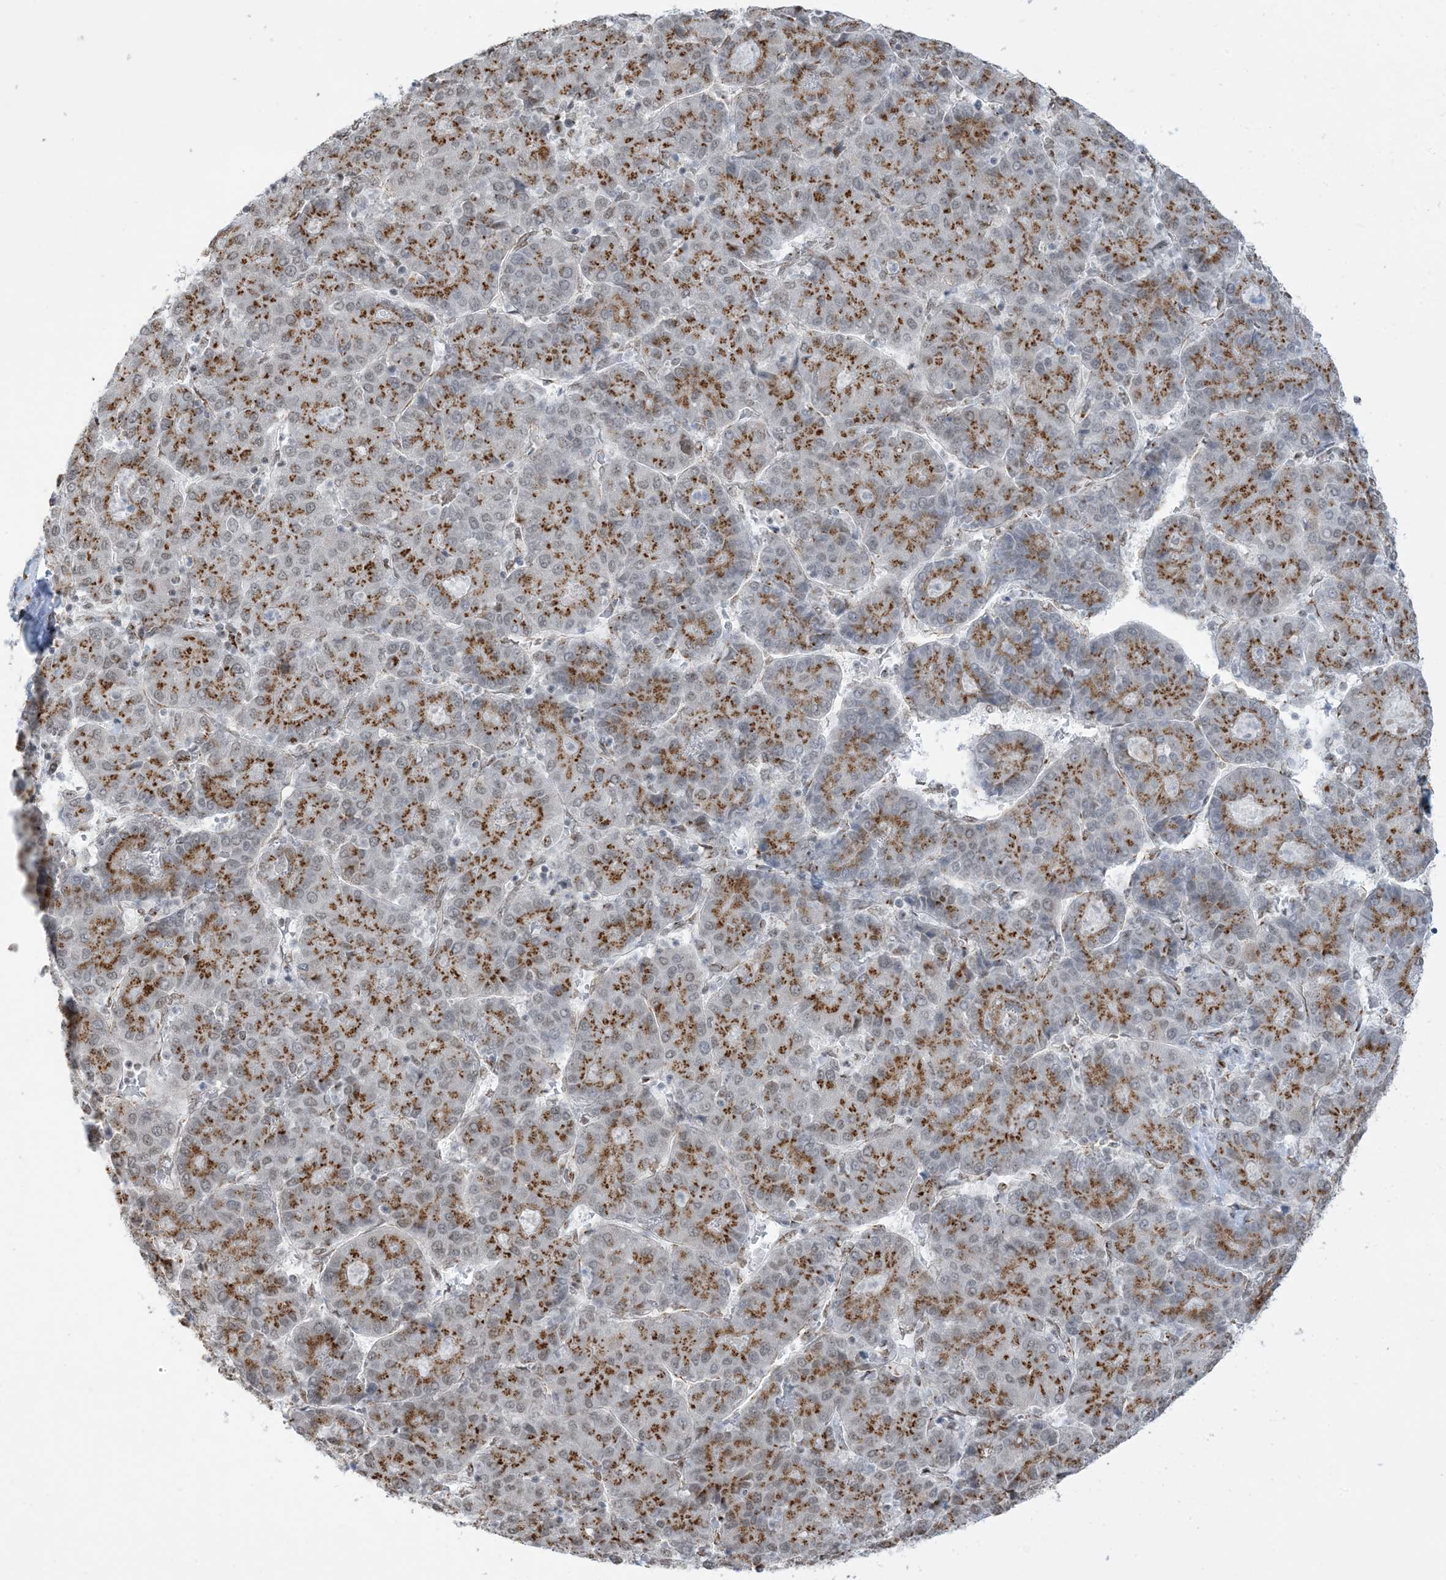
{"staining": {"intensity": "moderate", "quantity": ">75%", "location": "cytoplasmic/membranous"}, "tissue": "liver cancer", "cell_type": "Tumor cells", "image_type": "cancer", "snomed": [{"axis": "morphology", "description": "Carcinoma, Hepatocellular, NOS"}, {"axis": "topography", "description": "Liver"}], "caption": "Immunohistochemical staining of human hepatocellular carcinoma (liver) displays medium levels of moderate cytoplasmic/membranous protein staining in about >75% of tumor cells.", "gene": "GPR107", "patient": {"sex": "male", "age": 65}}